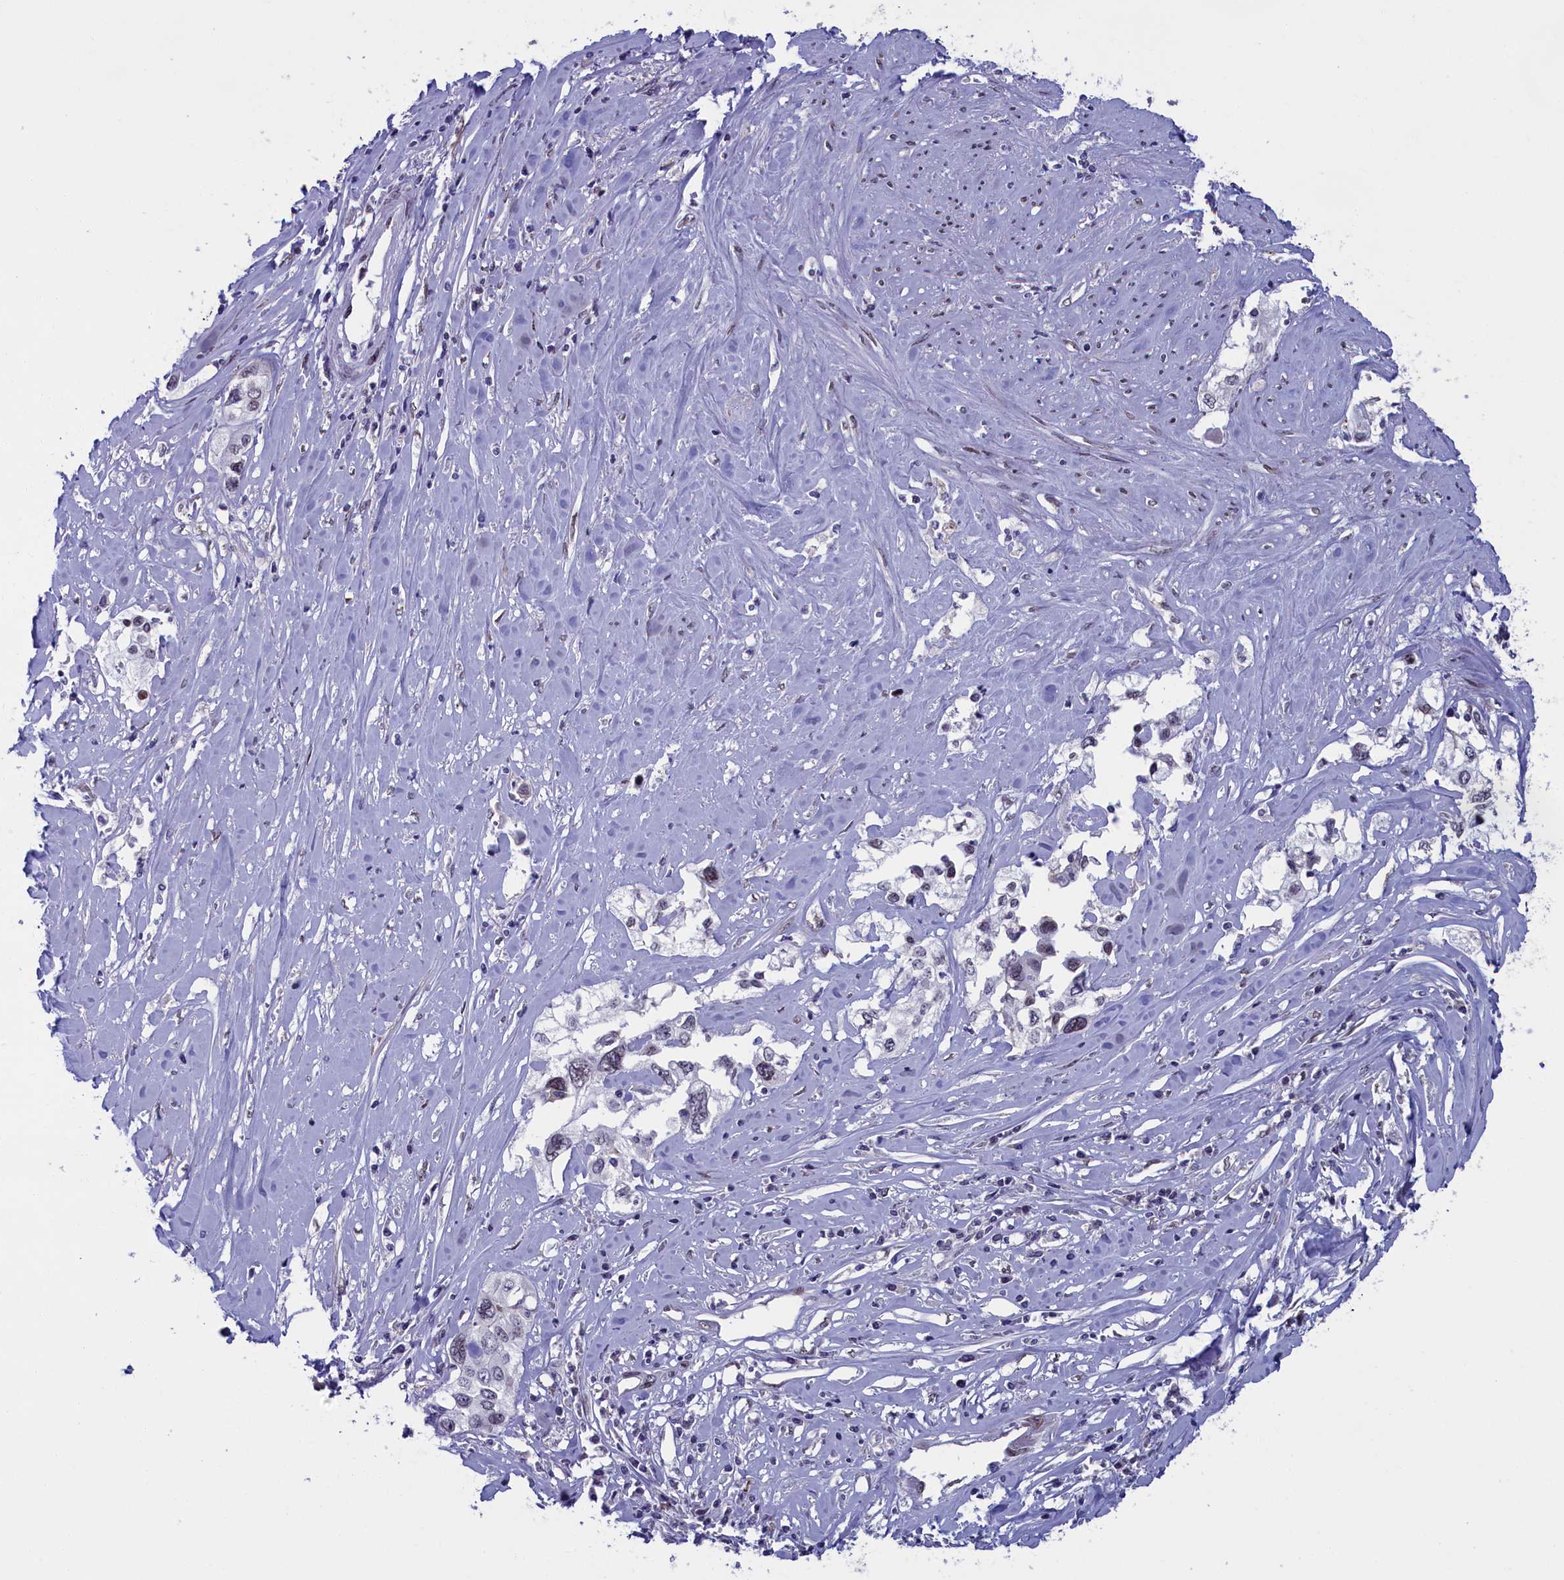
{"staining": {"intensity": "negative", "quantity": "none", "location": "none"}, "tissue": "cervical cancer", "cell_type": "Tumor cells", "image_type": "cancer", "snomed": [{"axis": "morphology", "description": "Squamous cell carcinoma, NOS"}, {"axis": "topography", "description": "Cervix"}], "caption": "The image reveals no staining of tumor cells in squamous cell carcinoma (cervical).", "gene": "GPSM1", "patient": {"sex": "female", "age": 31}}